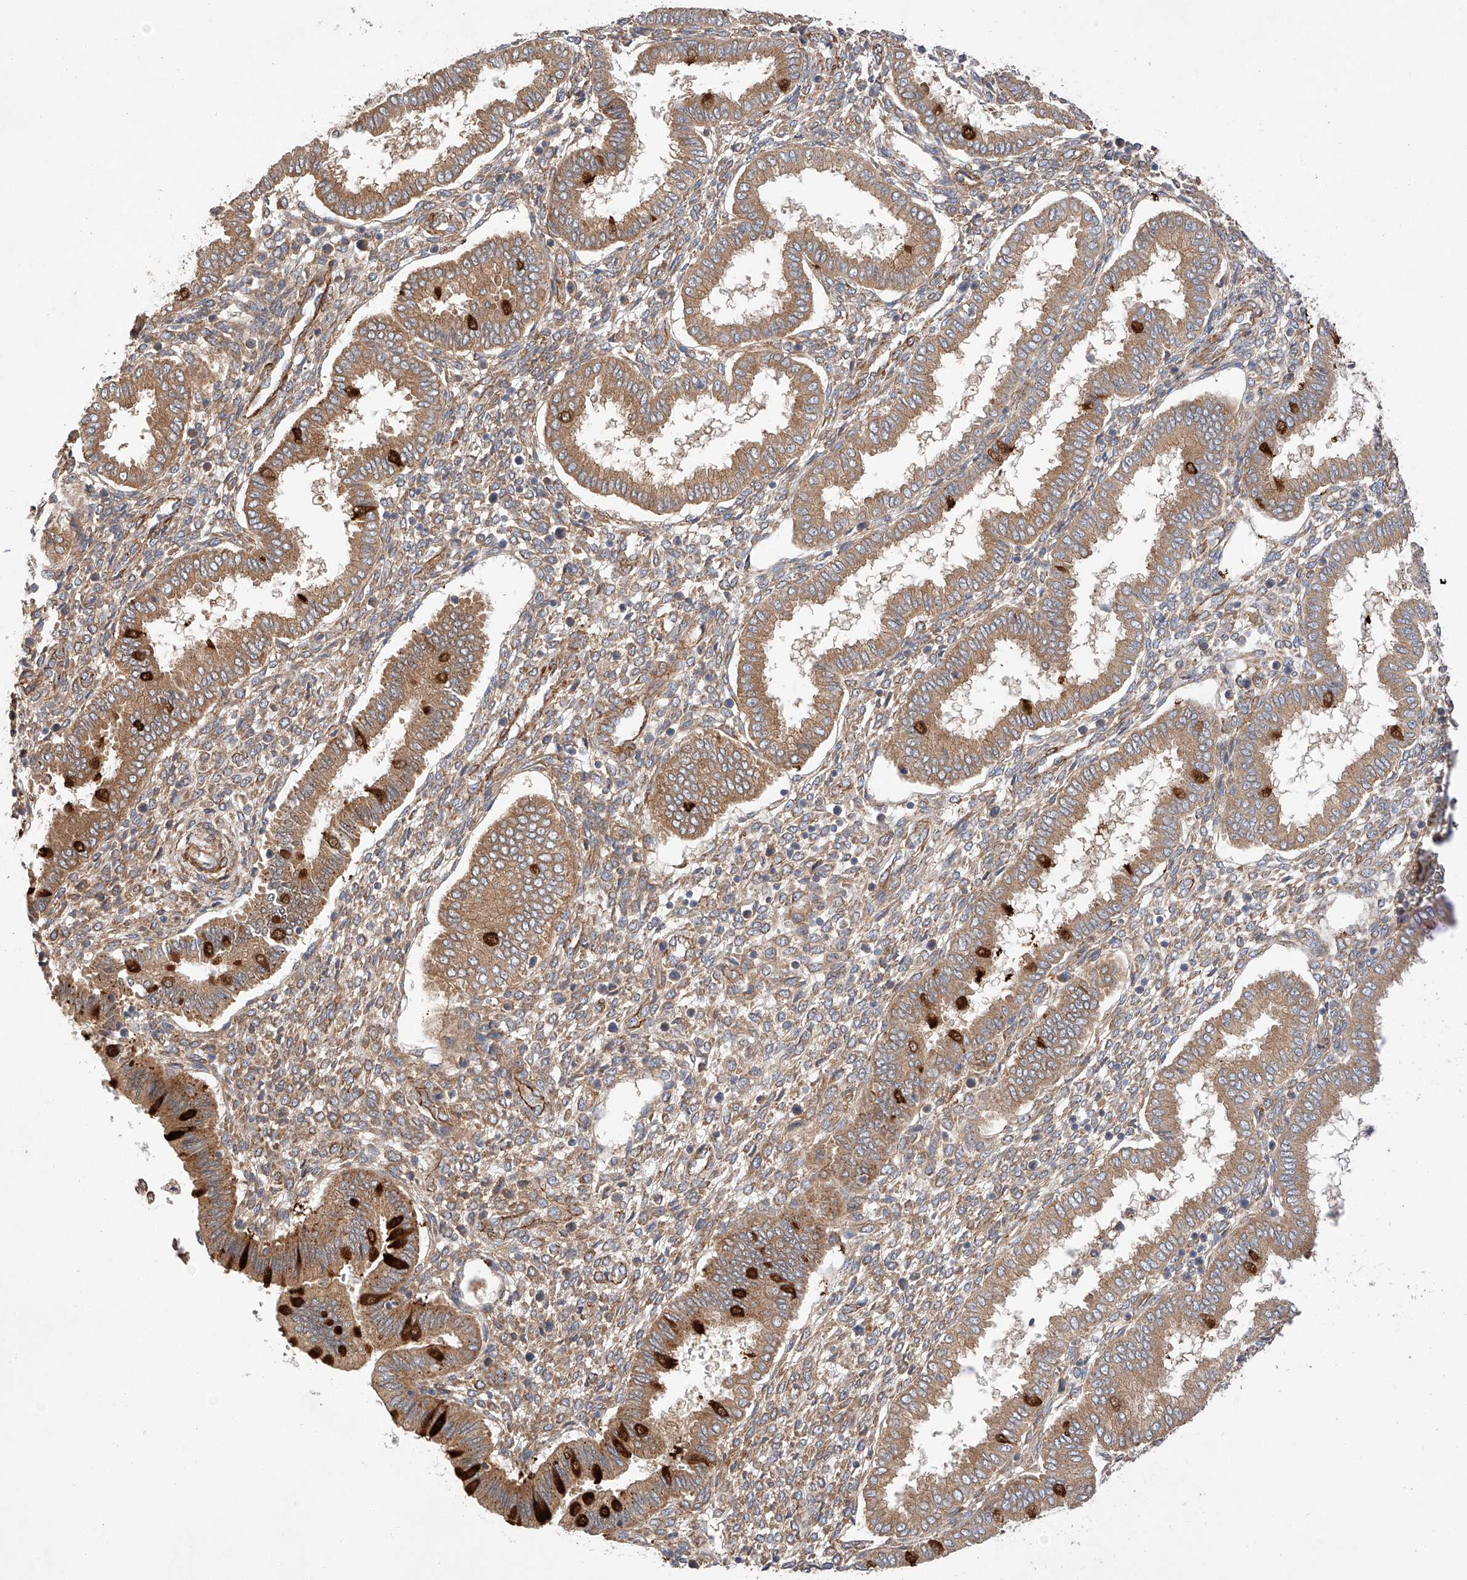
{"staining": {"intensity": "moderate", "quantity": "25%-75%", "location": "cytoplasmic/membranous"}, "tissue": "endometrium", "cell_type": "Cells in endometrial stroma", "image_type": "normal", "snomed": [{"axis": "morphology", "description": "Normal tissue, NOS"}, {"axis": "topography", "description": "Endometrium"}], "caption": "Immunohistochemistry (IHC) (DAB (3,3'-diaminobenzidine)) staining of normal human endometrium reveals moderate cytoplasmic/membranous protein staining in approximately 25%-75% of cells in endometrial stroma.", "gene": "RAB23", "patient": {"sex": "female", "age": 24}}